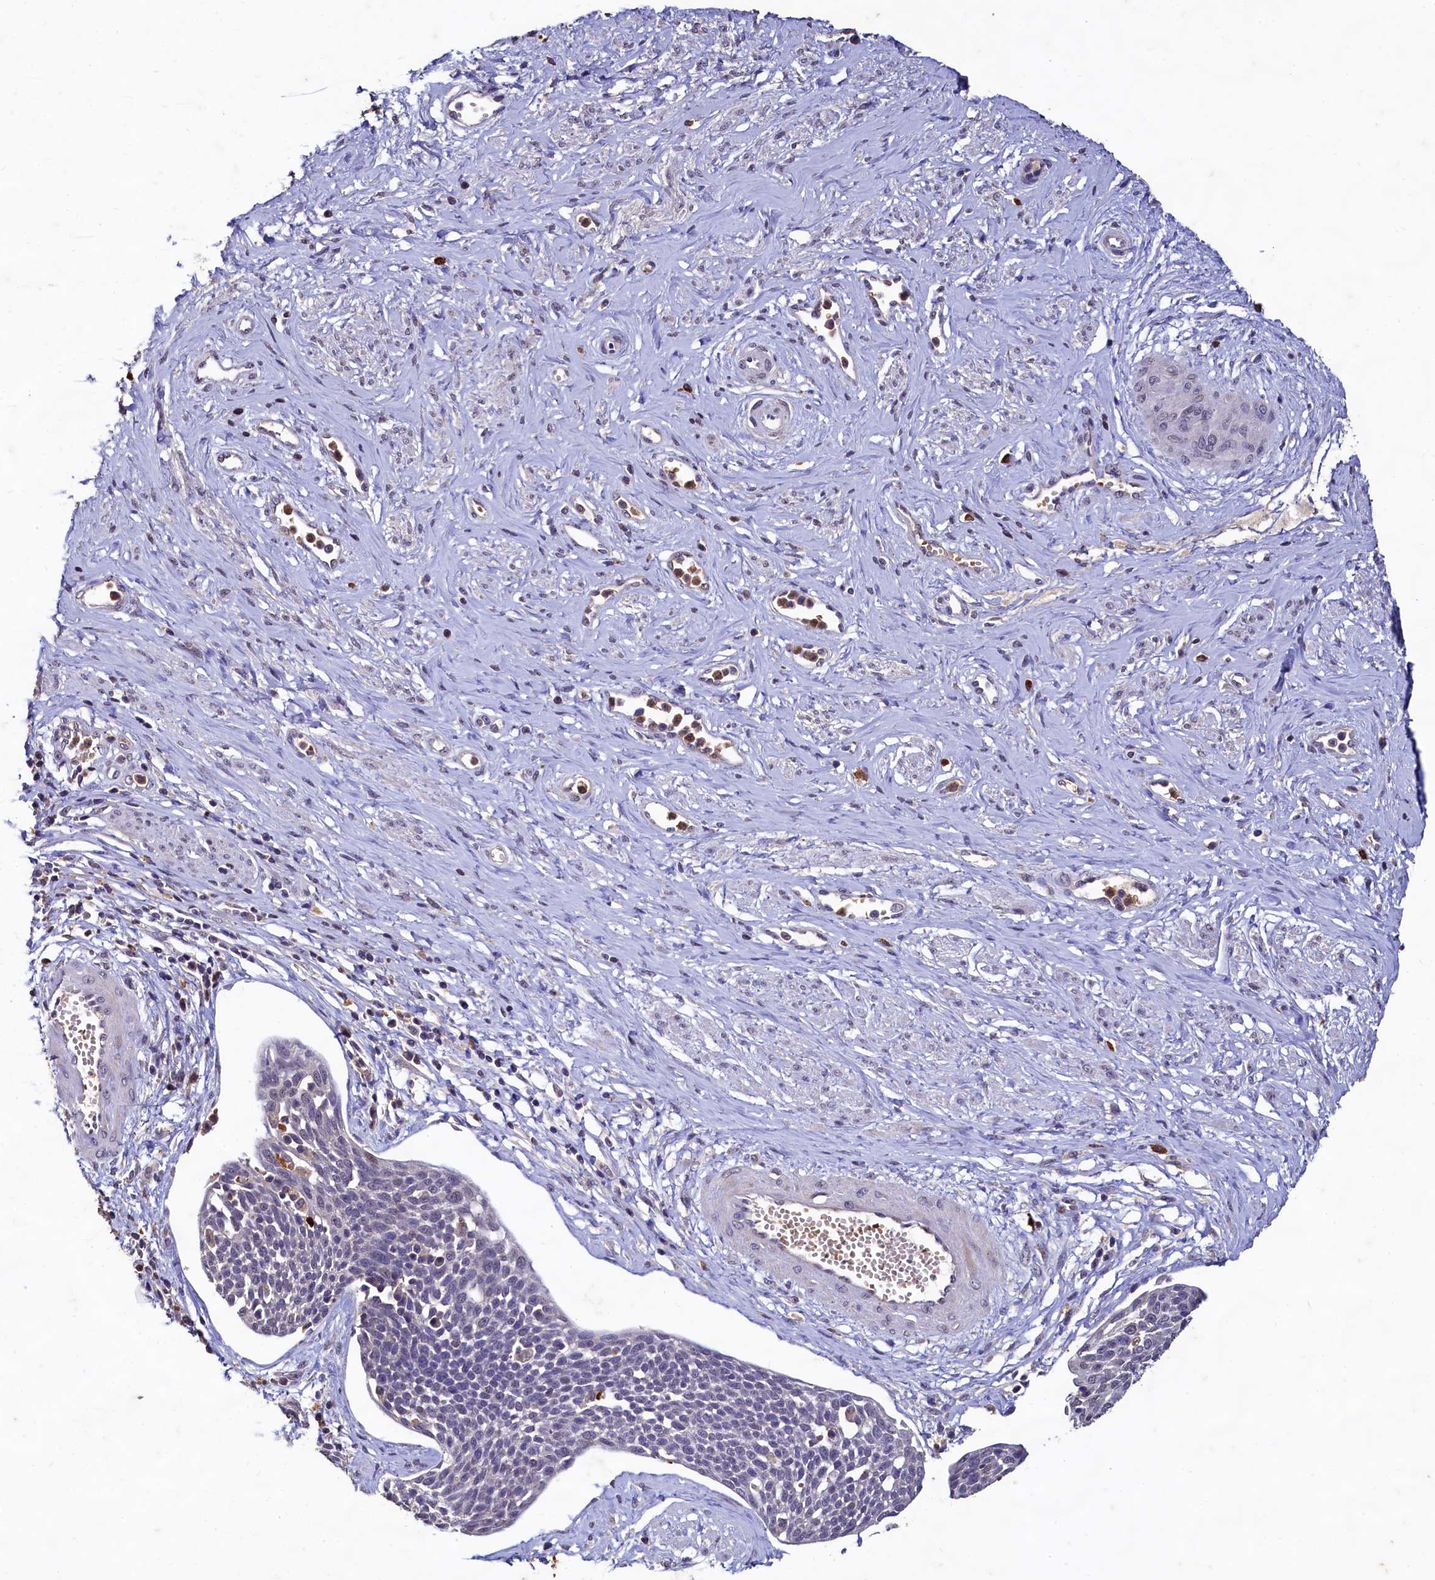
{"staining": {"intensity": "negative", "quantity": "none", "location": "none"}, "tissue": "cervical cancer", "cell_type": "Tumor cells", "image_type": "cancer", "snomed": [{"axis": "morphology", "description": "Squamous cell carcinoma, NOS"}, {"axis": "topography", "description": "Cervix"}], "caption": "Immunohistochemistry (IHC) micrograph of neoplastic tissue: cervical squamous cell carcinoma stained with DAB demonstrates no significant protein positivity in tumor cells.", "gene": "CSTPP1", "patient": {"sex": "female", "age": 34}}